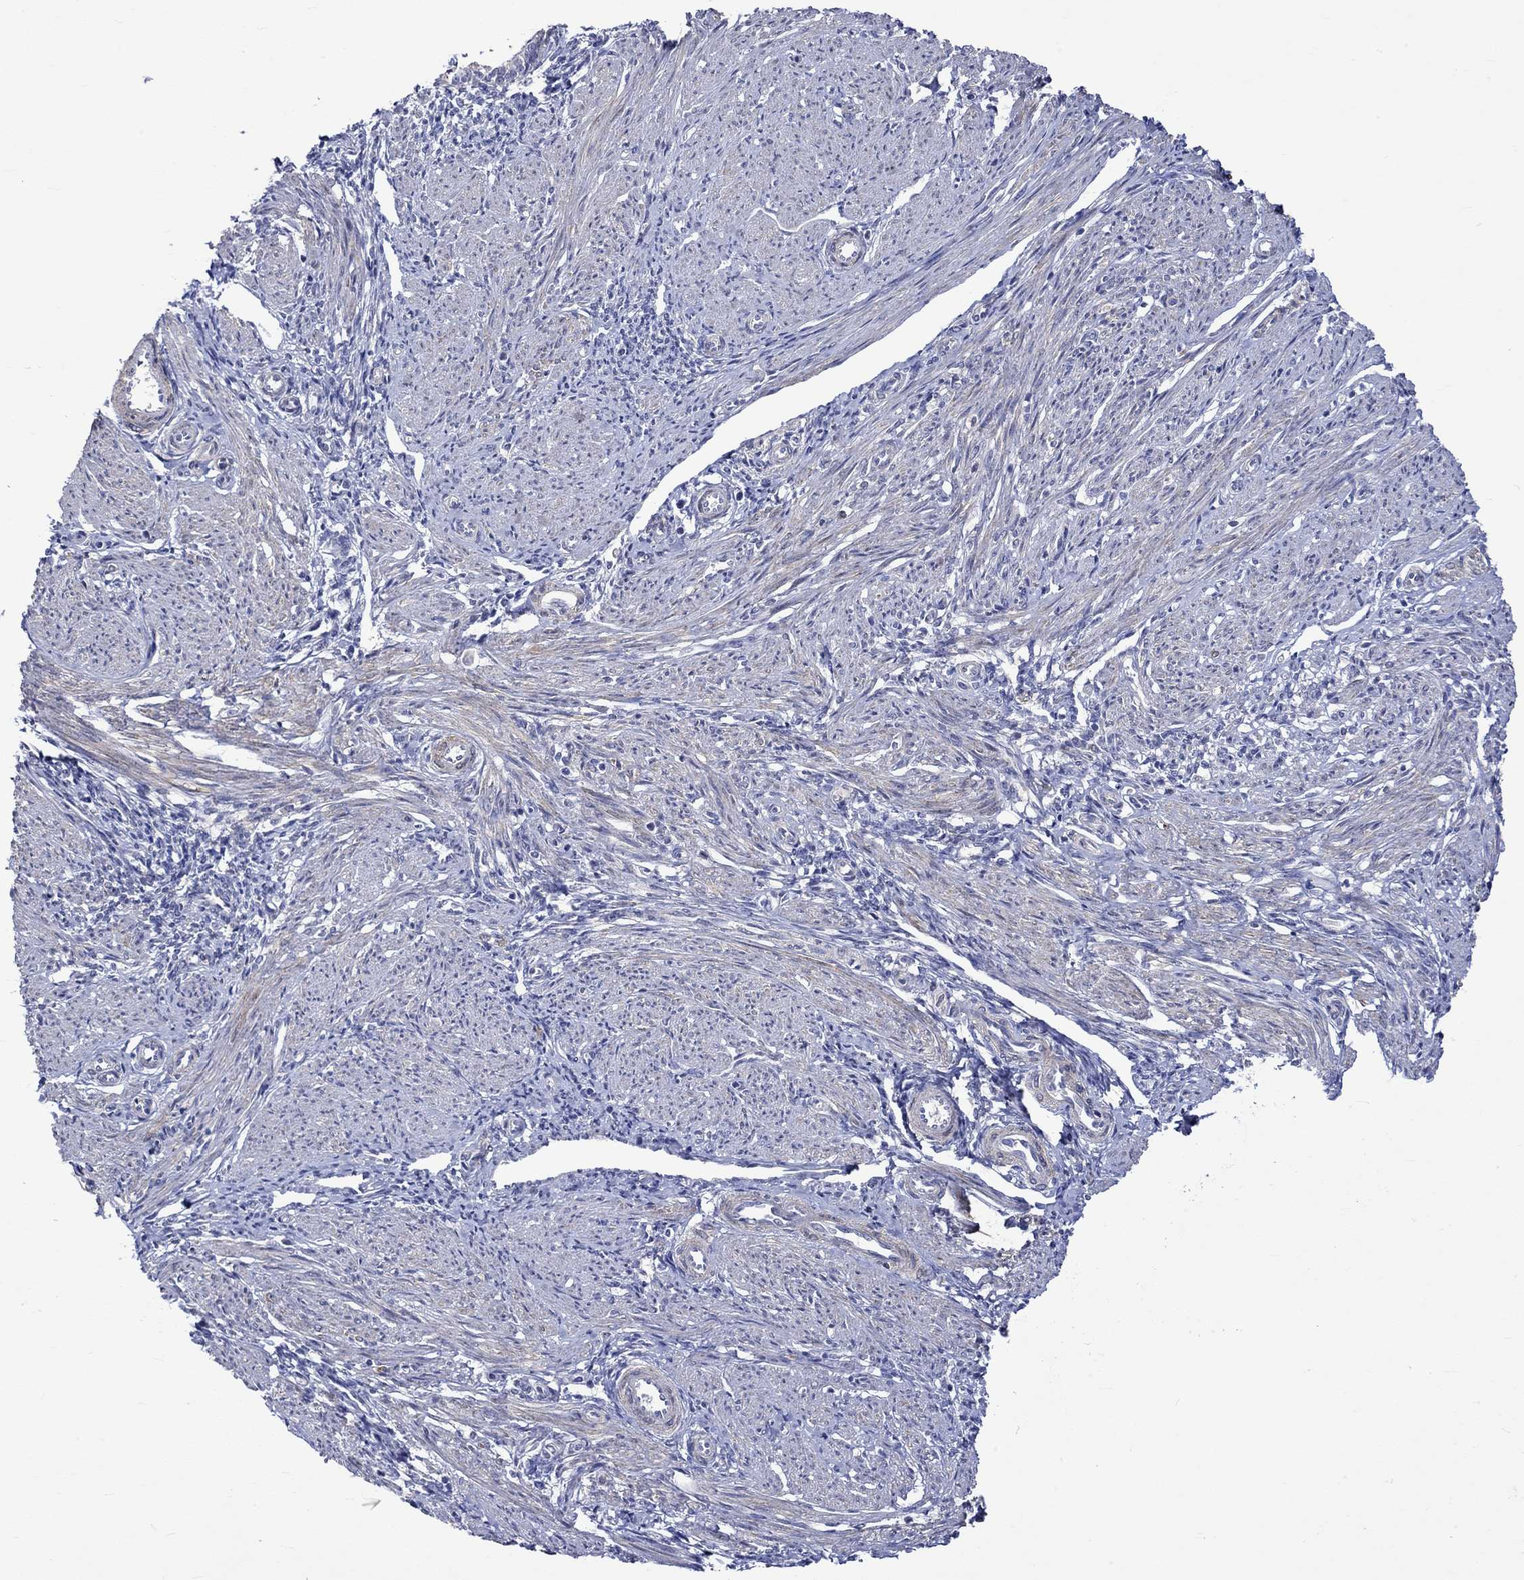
{"staining": {"intensity": "negative", "quantity": "none", "location": "none"}, "tissue": "endometrium", "cell_type": "Cells in endometrial stroma", "image_type": "normal", "snomed": [{"axis": "morphology", "description": "Normal tissue, NOS"}, {"axis": "topography", "description": "Endometrium"}], "caption": "Endometrium was stained to show a protein in brown. There is no significant positivity in cells in endometrial stroma. (Brightfield microscopy of DAB (3,3'-diaminobenzidine) IHC at high magnification).", "gene": "CRYAB", "patient": {"sex": "female", "age": 37}}